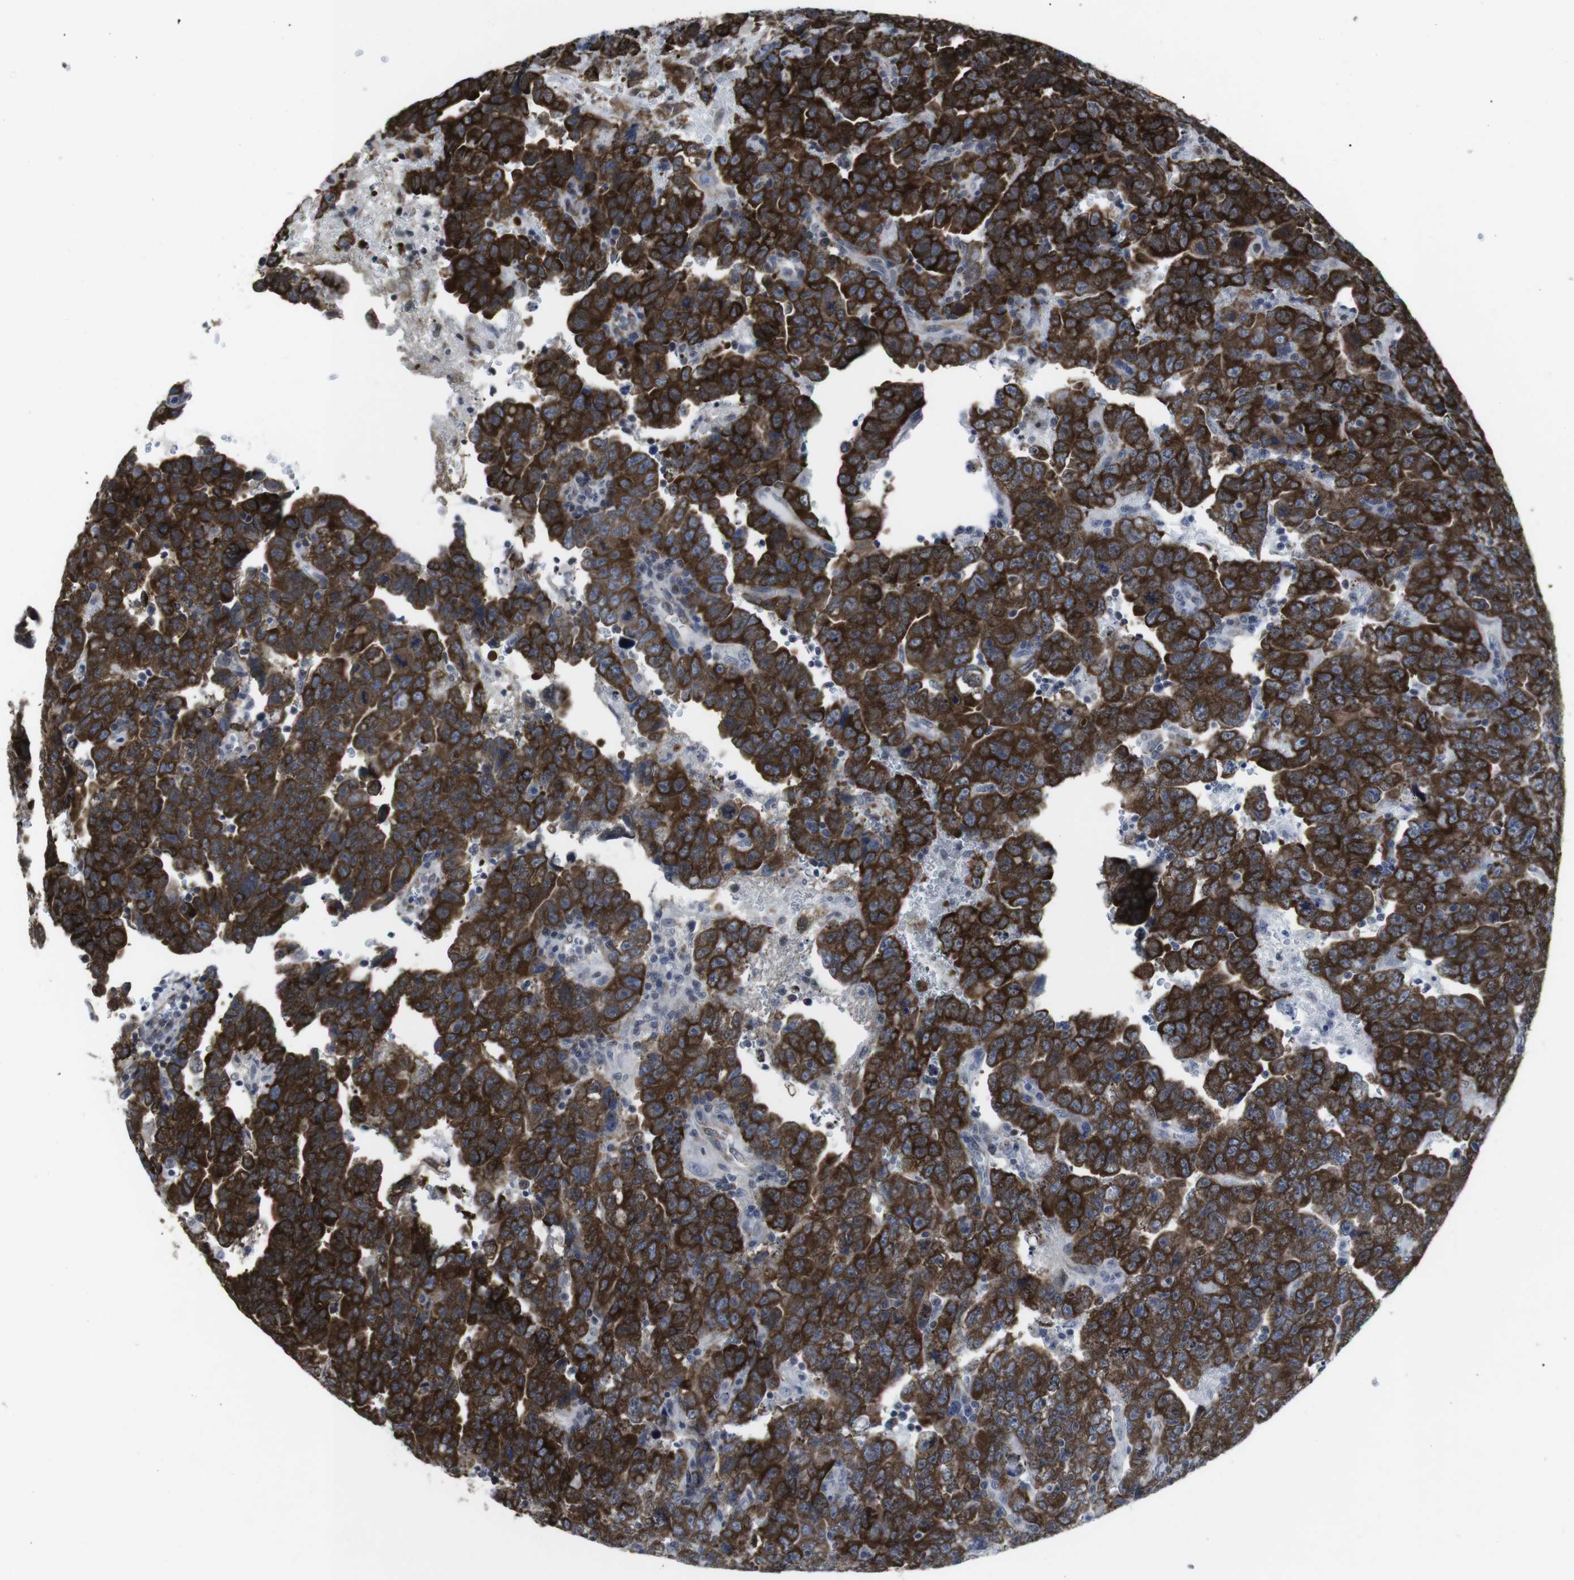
{"staining": {"intensity": "strong", "quantity": ">75%", "location": "cytoplasmic/membranous"}, "tissue": "testis cancer", "cell_type": "Tumor cells", "image_type": "cancer", "snomed": [{"axis": "morphology", "description": "Carcinoma, Embryonal, NOS"}, {"axis": "topography", "description": "Testis"}], "caption": "An immunohistochemistry photomicrograph of tumor tissue is shown. Protein staining in brown highlights strong cytoplasmic/membranous positivity in testis embryonal carcinoma within tumor cells. The staining is performed using DAB brown chromogen to label protein expression. The nuclei are counter-stained blue using hematoxylin.", "gene": "GEMIN2", "patient": {"sex": "male", "age": 28}}